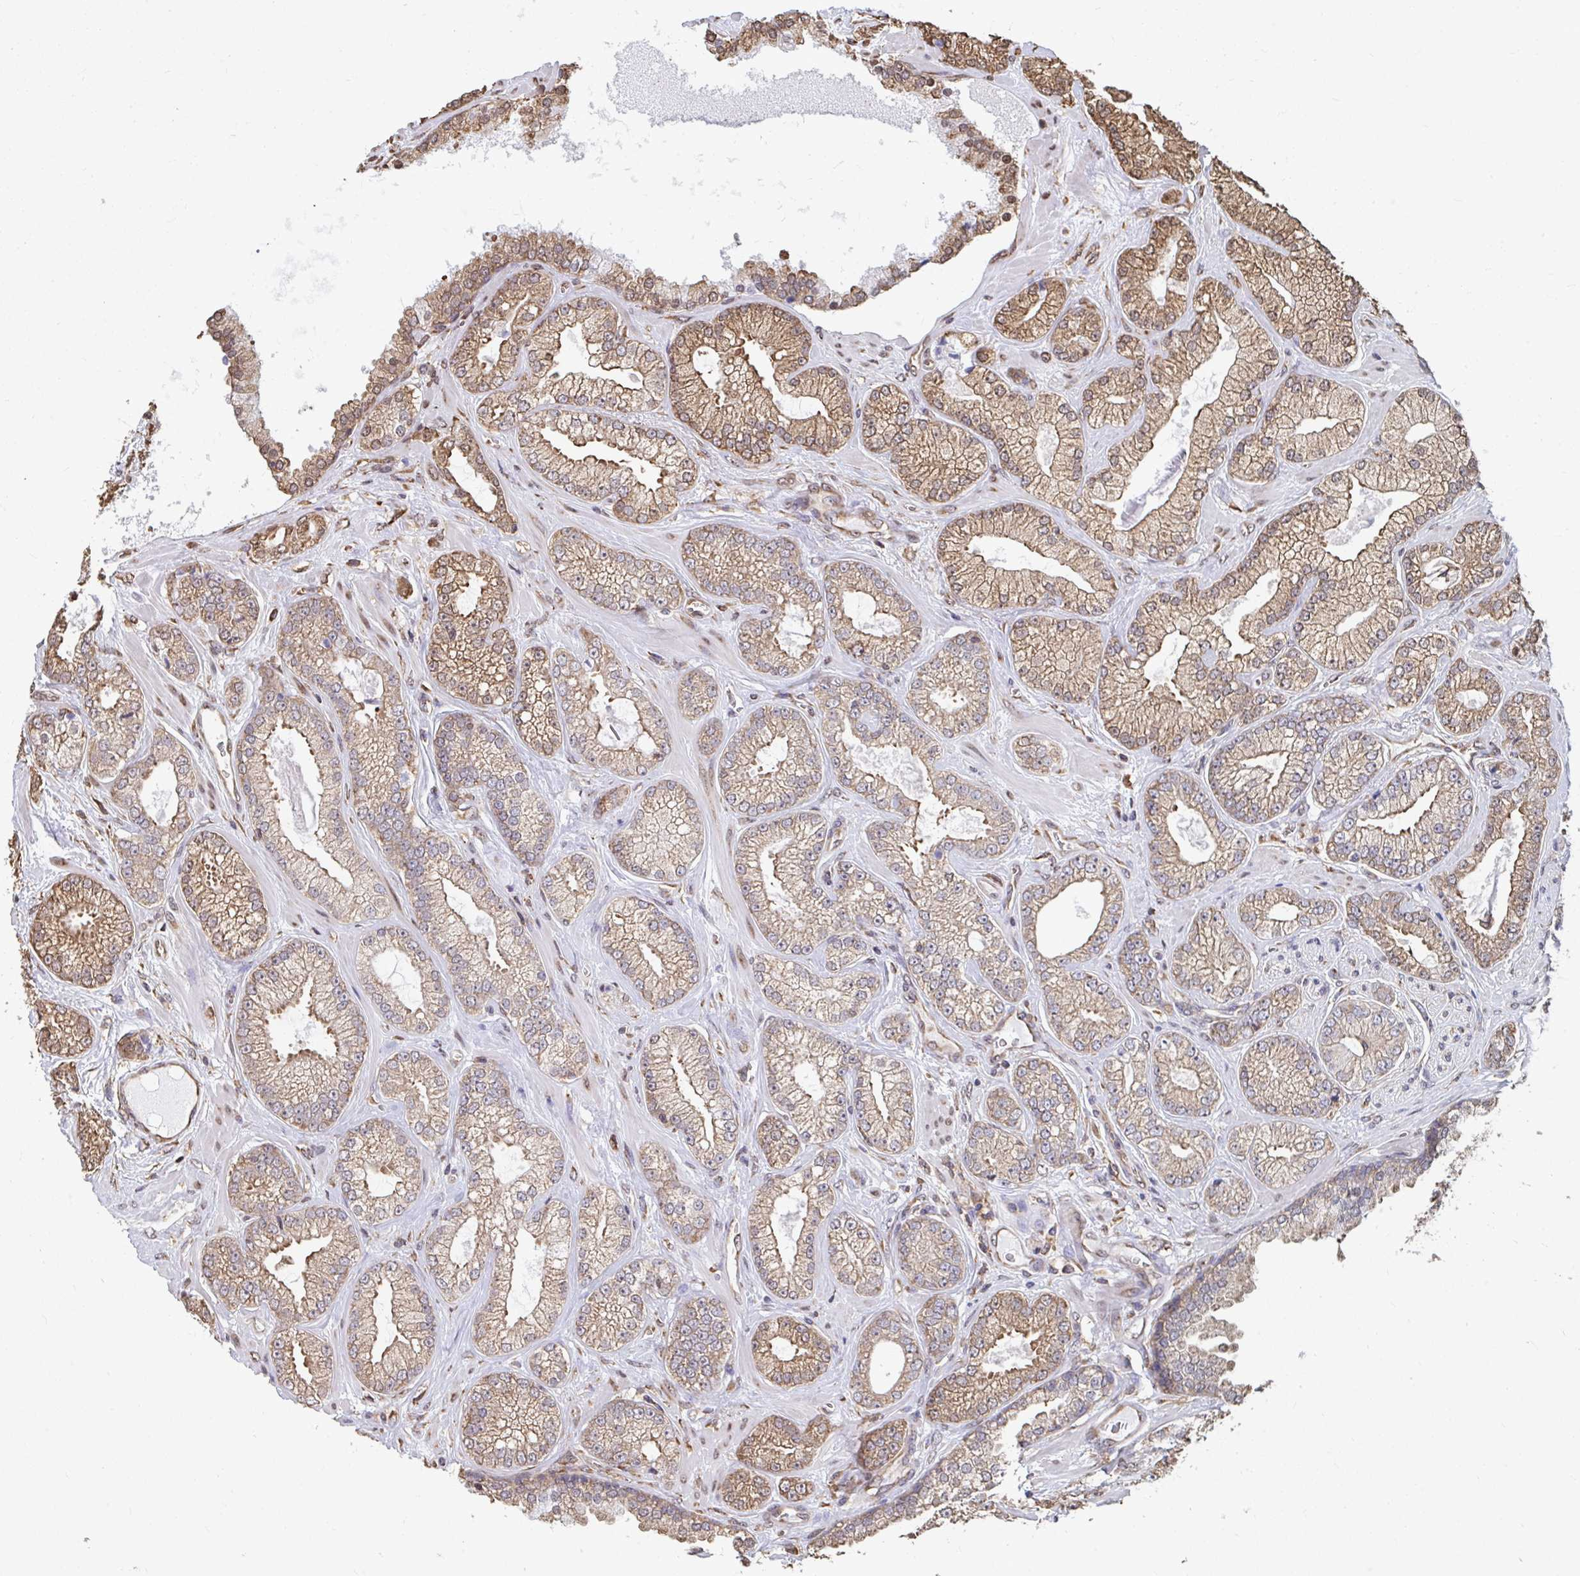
{"staining": {"intensity": "moderate", "quantity": ">75%", "location": "cytoplasmic/membranous,nuclear"}, "tissue": "prostate cancer", "cell_type": "Tumor cells", "image_type": "cancer", "snomed": [{"axis": "morphology", "description": "Adenocarcinoma, High grade"}, {"axis": "topography", "description": "Prostate"}], "caption": "Prostate adenocarcinoma (high-grade) was stained to show a protein in brown. There is medium levels of moderate cytoplasmic/membranous and nuclear expression in about >75% of tumor cells. The staining was performed using DAB to visualize the protein expression in brown, while the nuclei were stained in blue with hematoxylin (Magnification: 20x).", "gene": "SYNCRIP", "patient": {"sex": "male", "age": 66}}